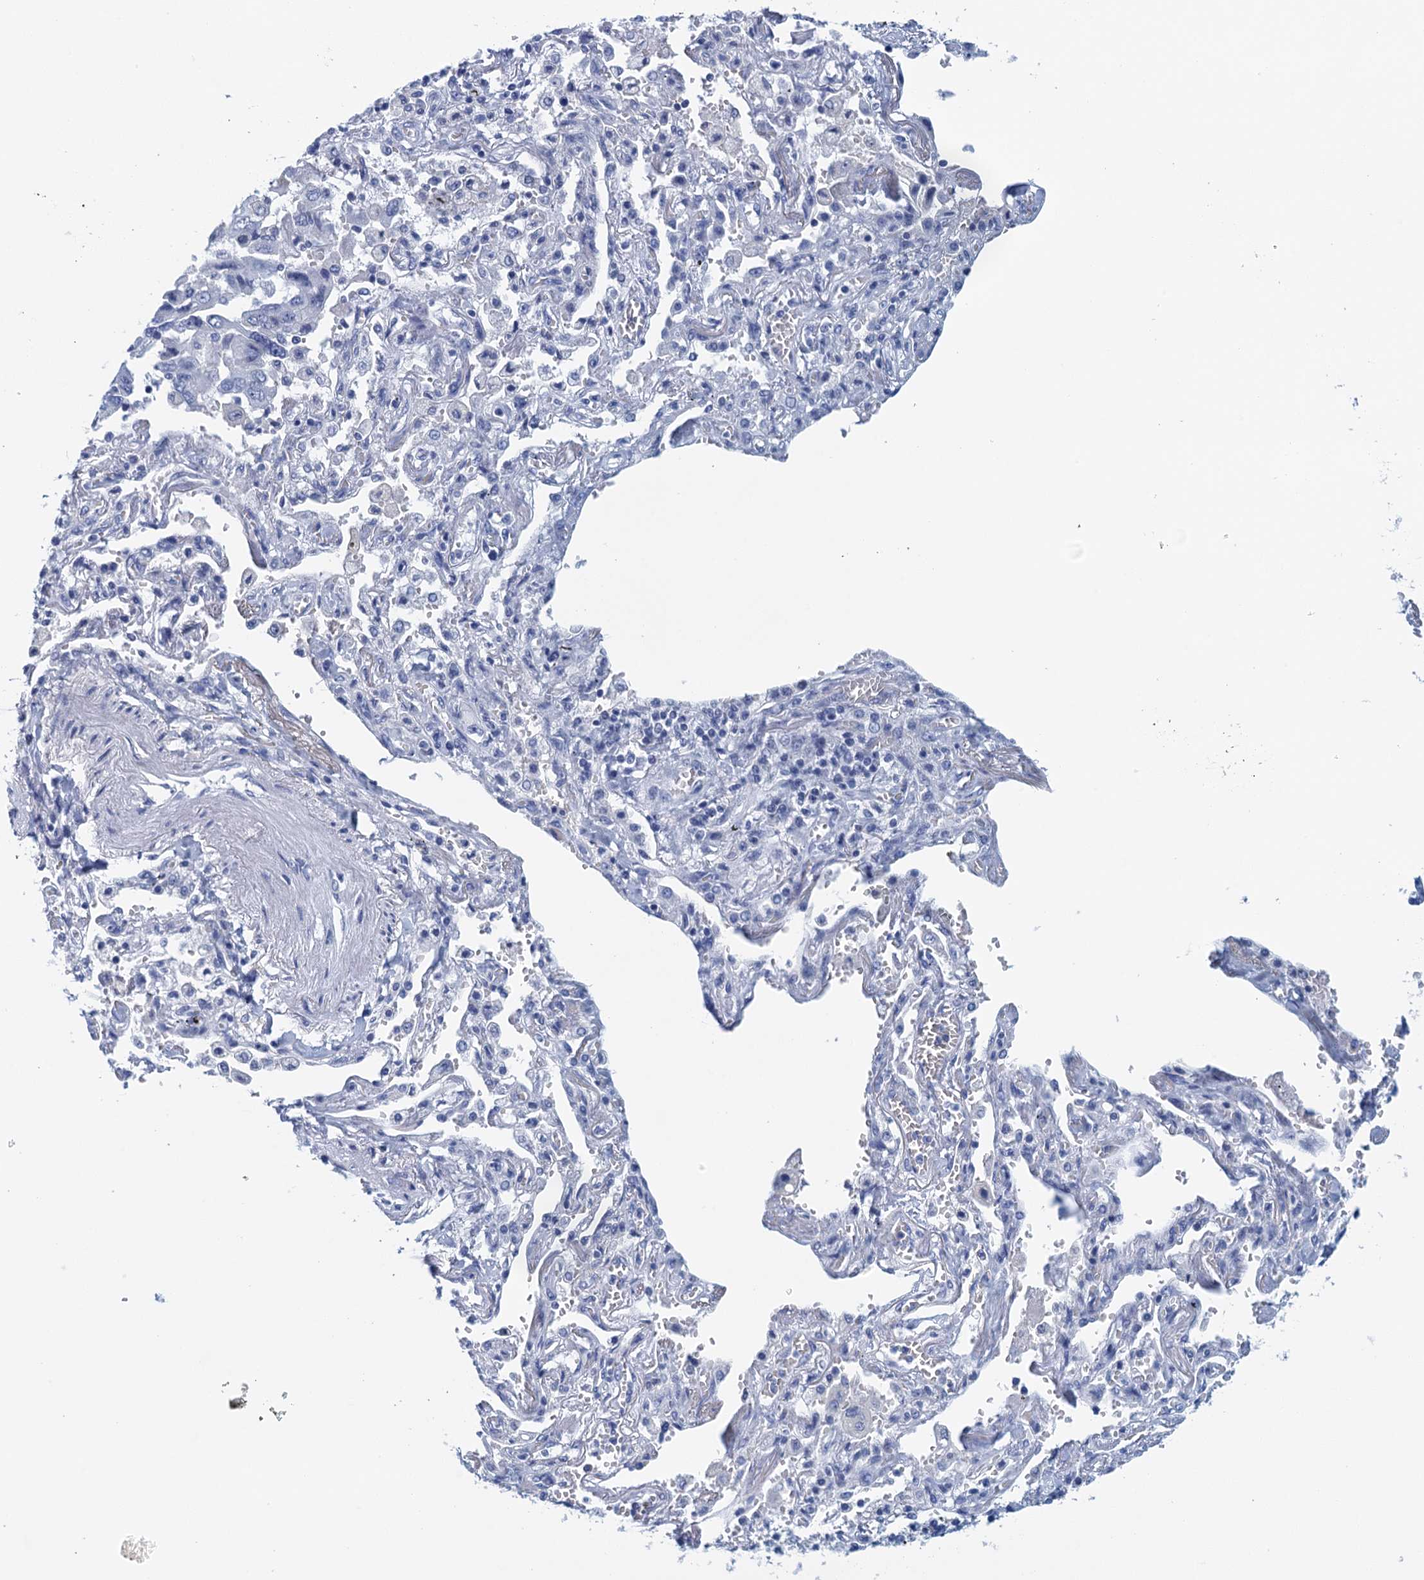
{"staining": {"intensity": "negative", "quantity": "none", "location": "none"}, "tissue": "lung cancer", "cell_type": "Tumor cells", "image_type": "cancer", "snomed": [{"axis": "morphology", "description": "Adenocarcinoma, NOS"}, {"axis": "topography", "description": "Lung"}], "caption": "The histopathology image demonstrates no significant positivity in tumor cells of lung cancer.", "gene": "CYP51A1", "patient": {"sex": "female", "age": 65}}